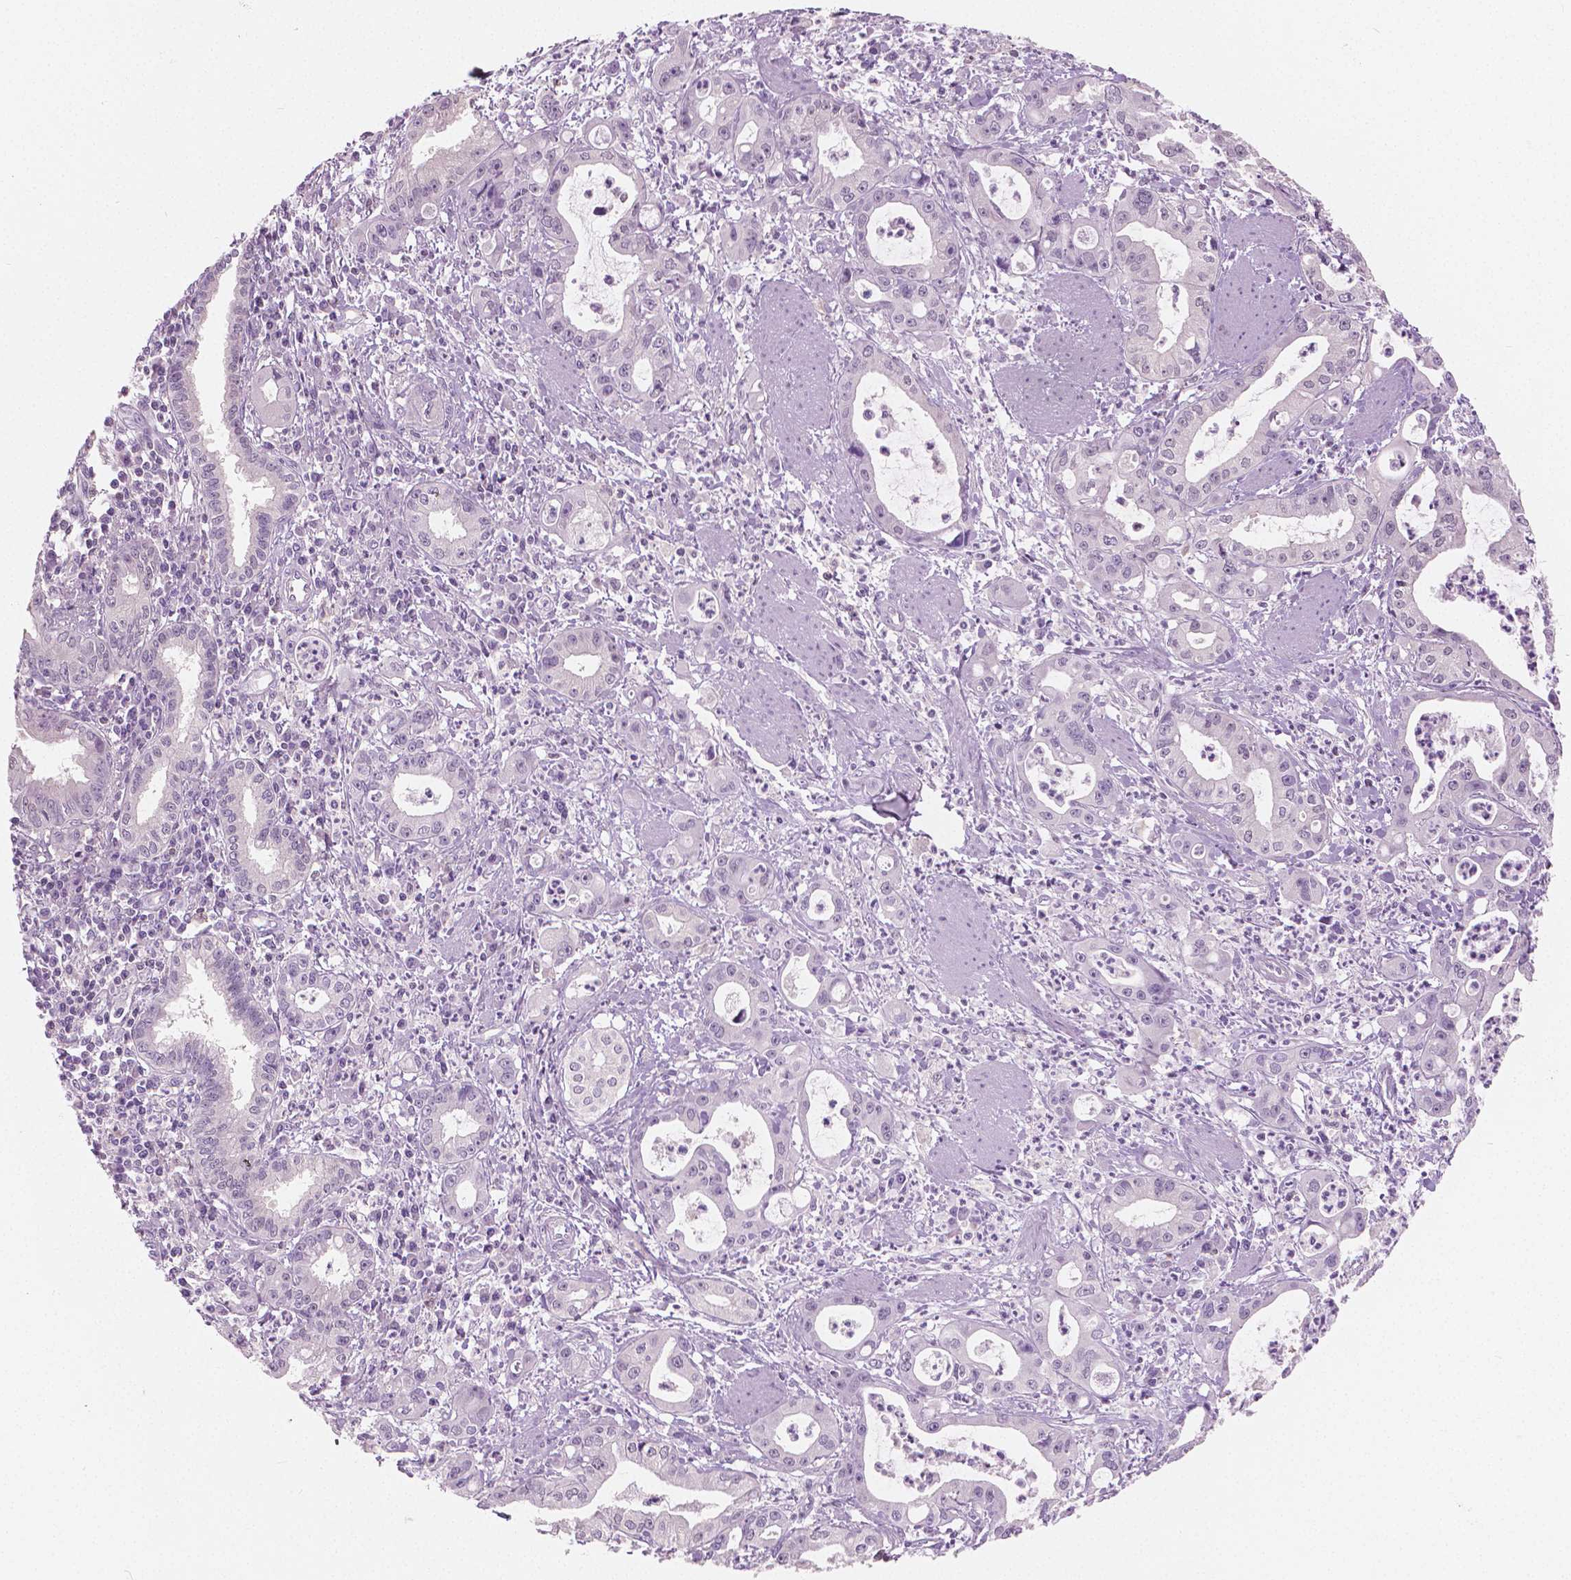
{"staining": {"intensity": "negative", "quantity": "none", "location": "none"}, "tissue": "pancreatic cancer", "cell_type": "Tumor cells", "image_type": "cancer", "snomed": [{"axis": "morphology", "description": "Adenocarcinoma, NOS"}, {"axis": "topography", "description": "Pancreas"}], "caption": "Immunohistochemical staining of human adenocarcinoma (pancreatic) shows no significant positivity in tumor cells.", "gene": "GALM", "patient": {"sex": "male", "age": 72}}